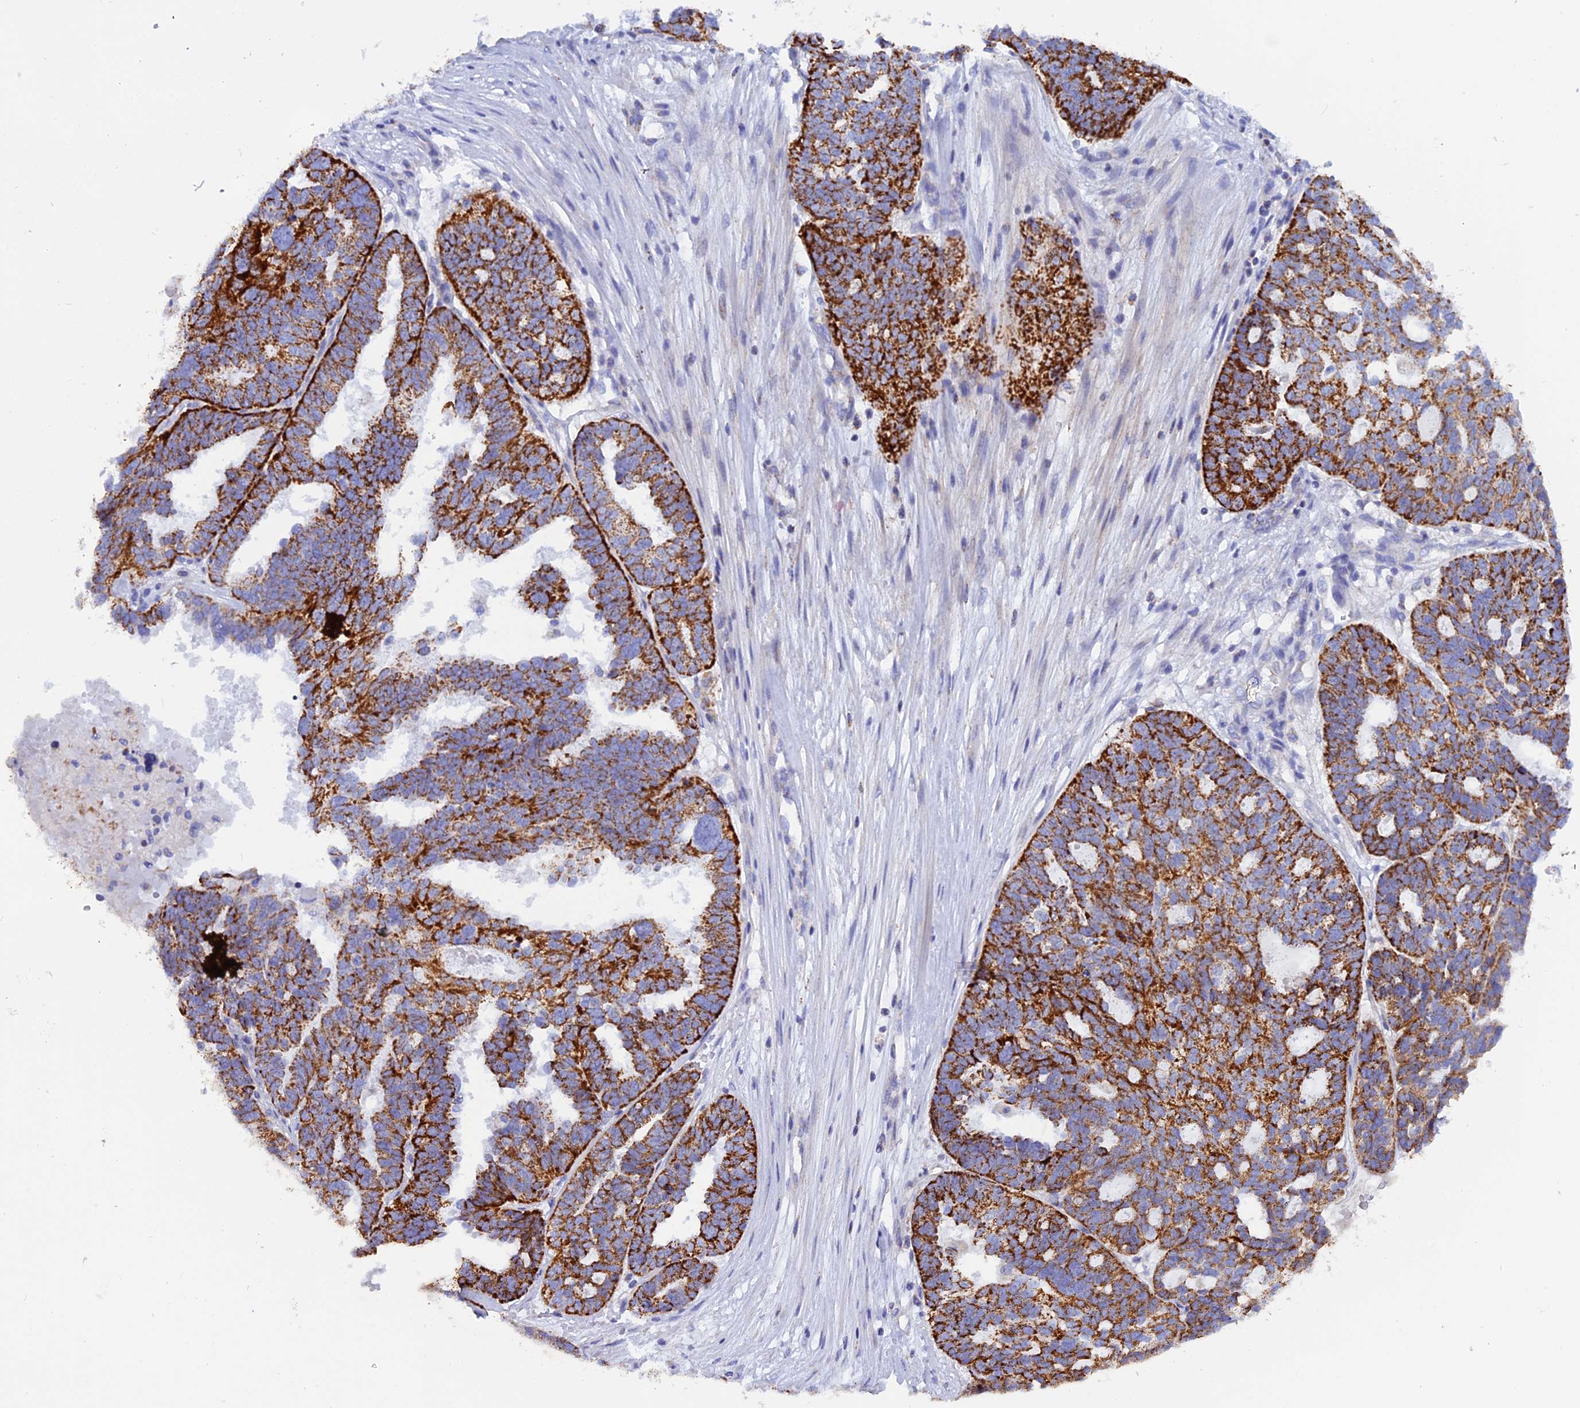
{"staining": {"intensity": "strong", "quantity": ">75%", "location": "cytoplasmic/membranous"}, "tissue": "ovarian cancer", "cell_type": "Tumor cells", "image_type": "cancer", "snomed": [{"axis": "morphology", "description": "Cystadenocarcinoma, serous, NOS"}, {"axis": "topography", "description": "Ovary"}], "caption": "Ovarian cancer stained for a protein exhibits strong cytoplasmic/membranous positivity in tumor cells.", "gene": "GCDH", "patient": {"sex": "female", "age": 59}}